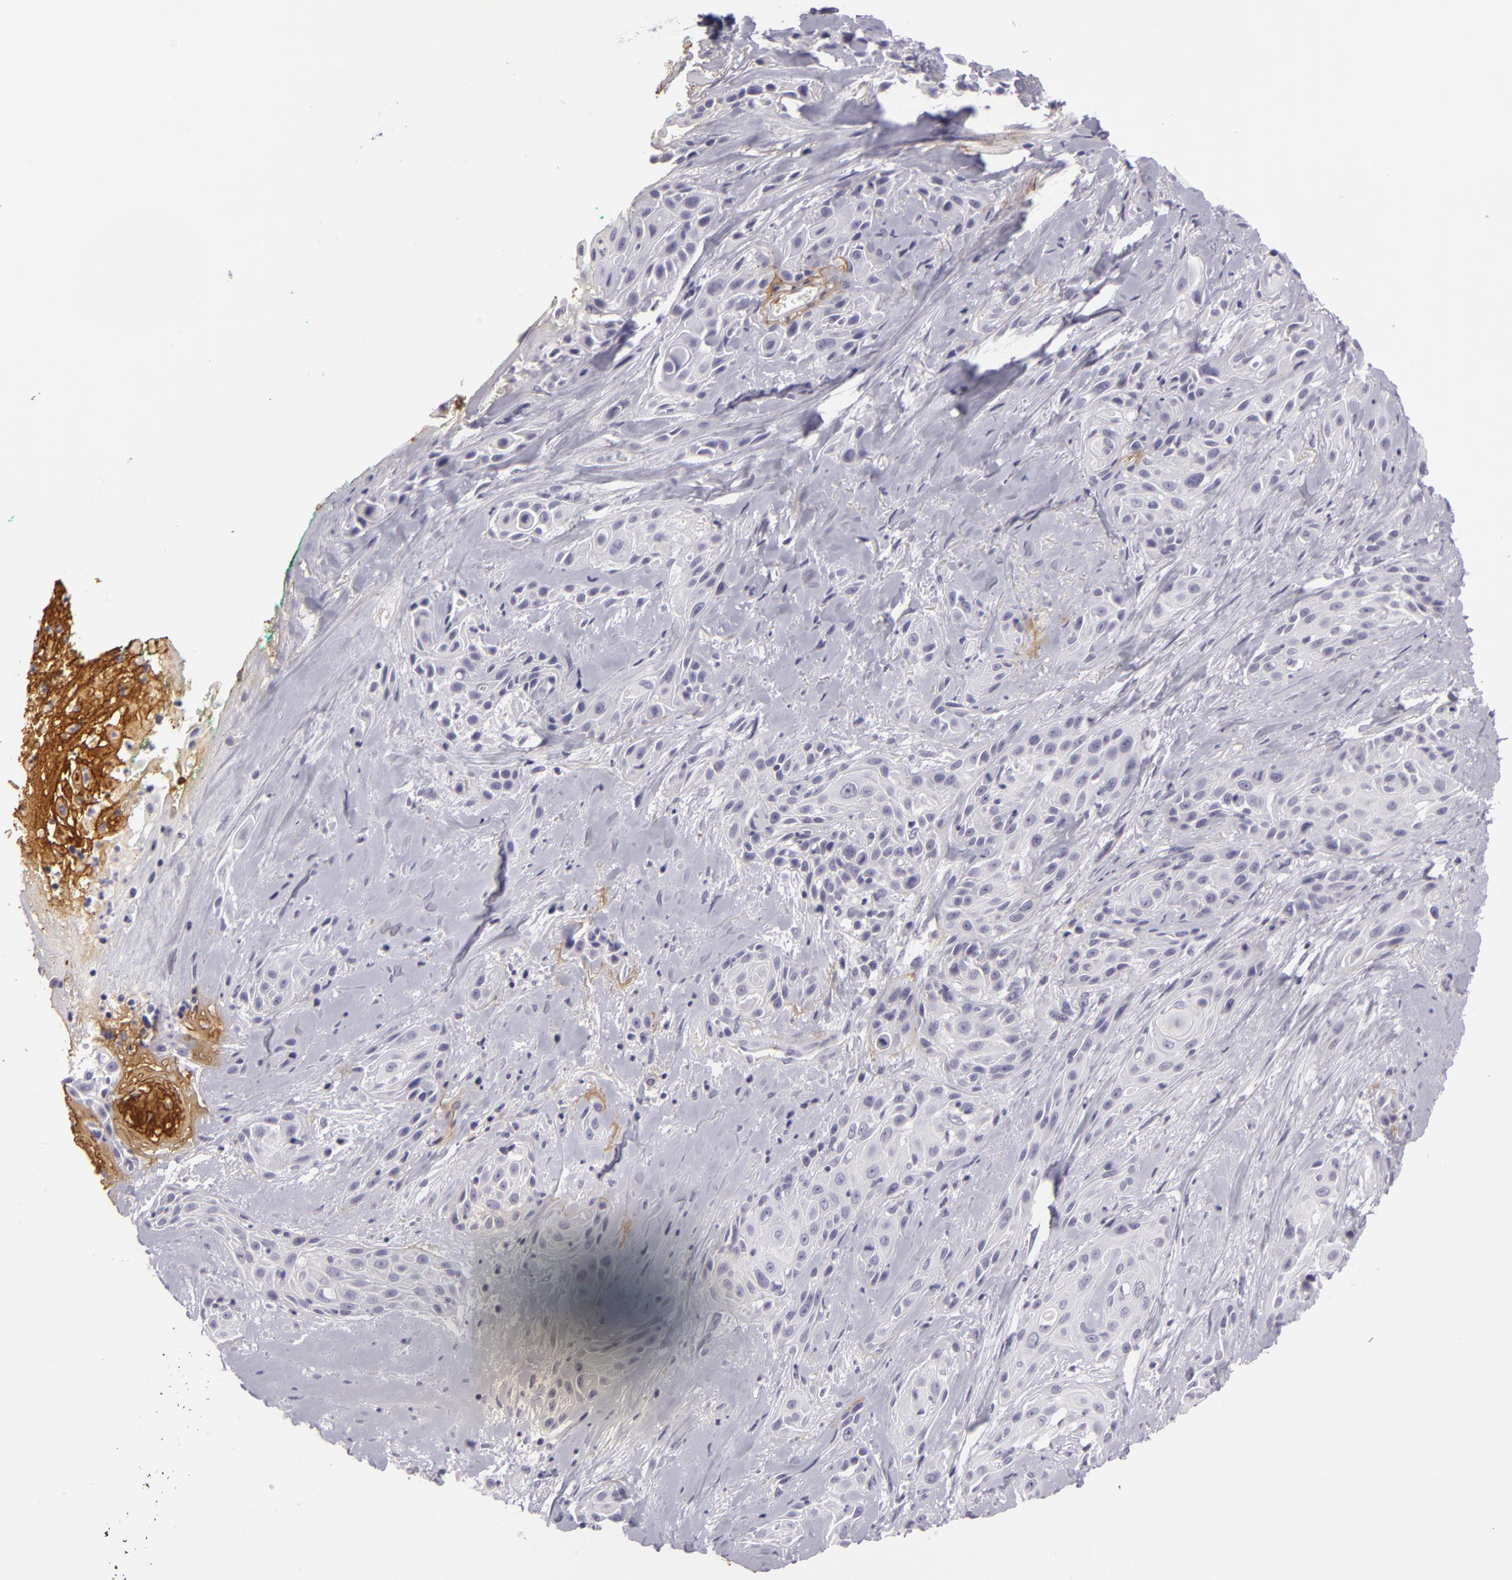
{"staining": {"intensity": "negative", "quantity": "none", "location": "none"}, "tissue": "skin cancer", "cell_type": "Tumor cells", "image_type": "cancer", "snomed": [{"axis": "morphology", "description": "Squamous cell carcinoma, NOS"}, {"axis": "topography", "description": "Skin"}, {"axis": "topography", "description": "Anal"}], "caption": "This is an immunohistochemistry (IHC) photomicrograph of squamous cell carcinoma (skin). There is no expression in tumor cells.", "gene": "CTNNB1", "patient": {"sex": "male", "age": 64}}